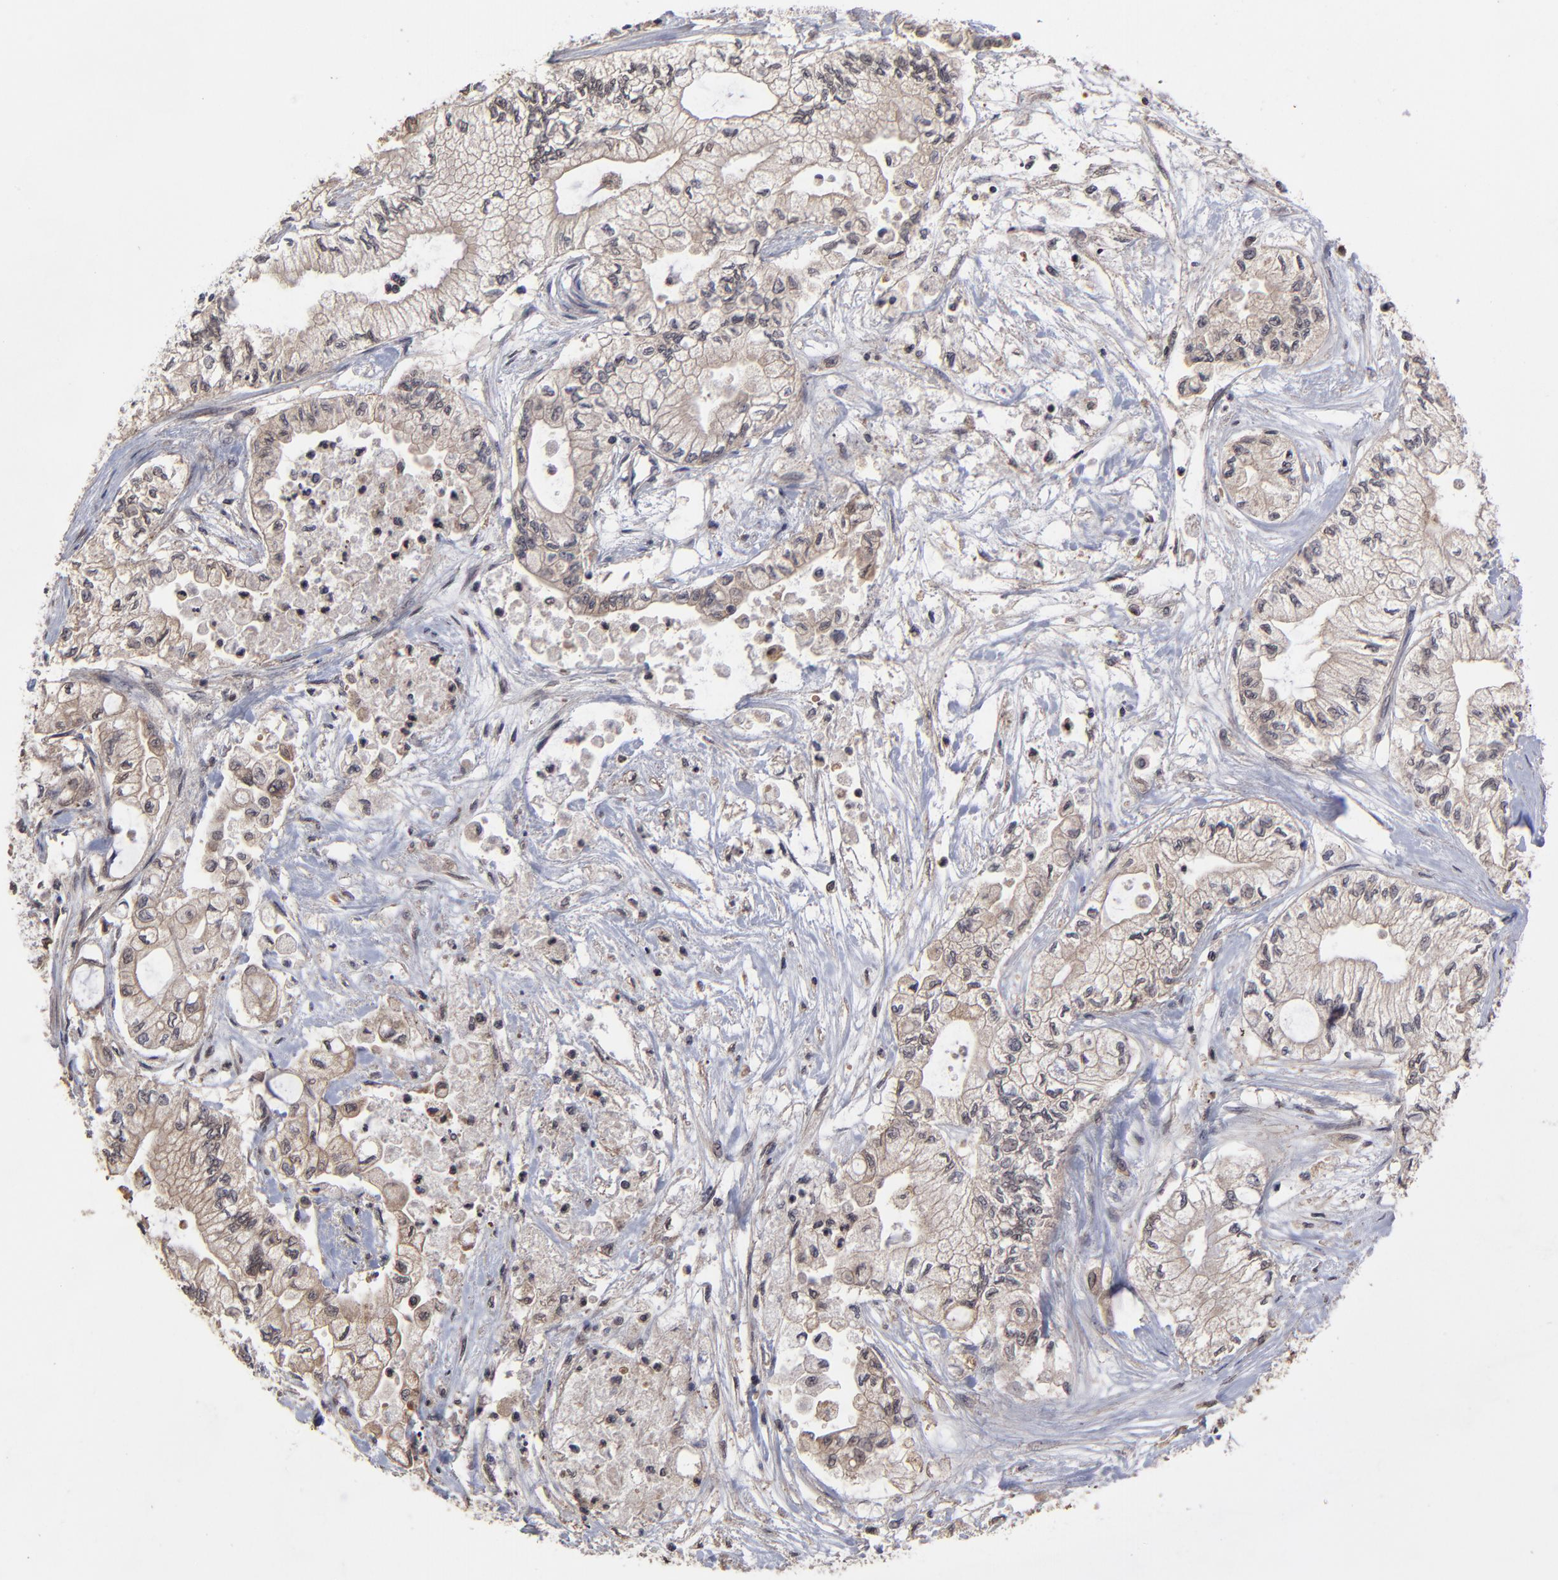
{"staining": {"intensity": "weak", "quantity": "<25%", "location": "cytoplasmic/membranous"}, "tissue": "pancreatic cancer", "cell_type": "Tumor cells", "image_type": "cancer", "snomed": [{"axis": "morphology", "description": "Adenocarcinoma, NOS"}, {"axis": "topography", "description": "Pancreas"}], "caption": "Tumor cells show no significant protein positivity in pancreatic cancer.", "gene": "UBE2L6", "patient": {"sex": "male", "age": 79}}